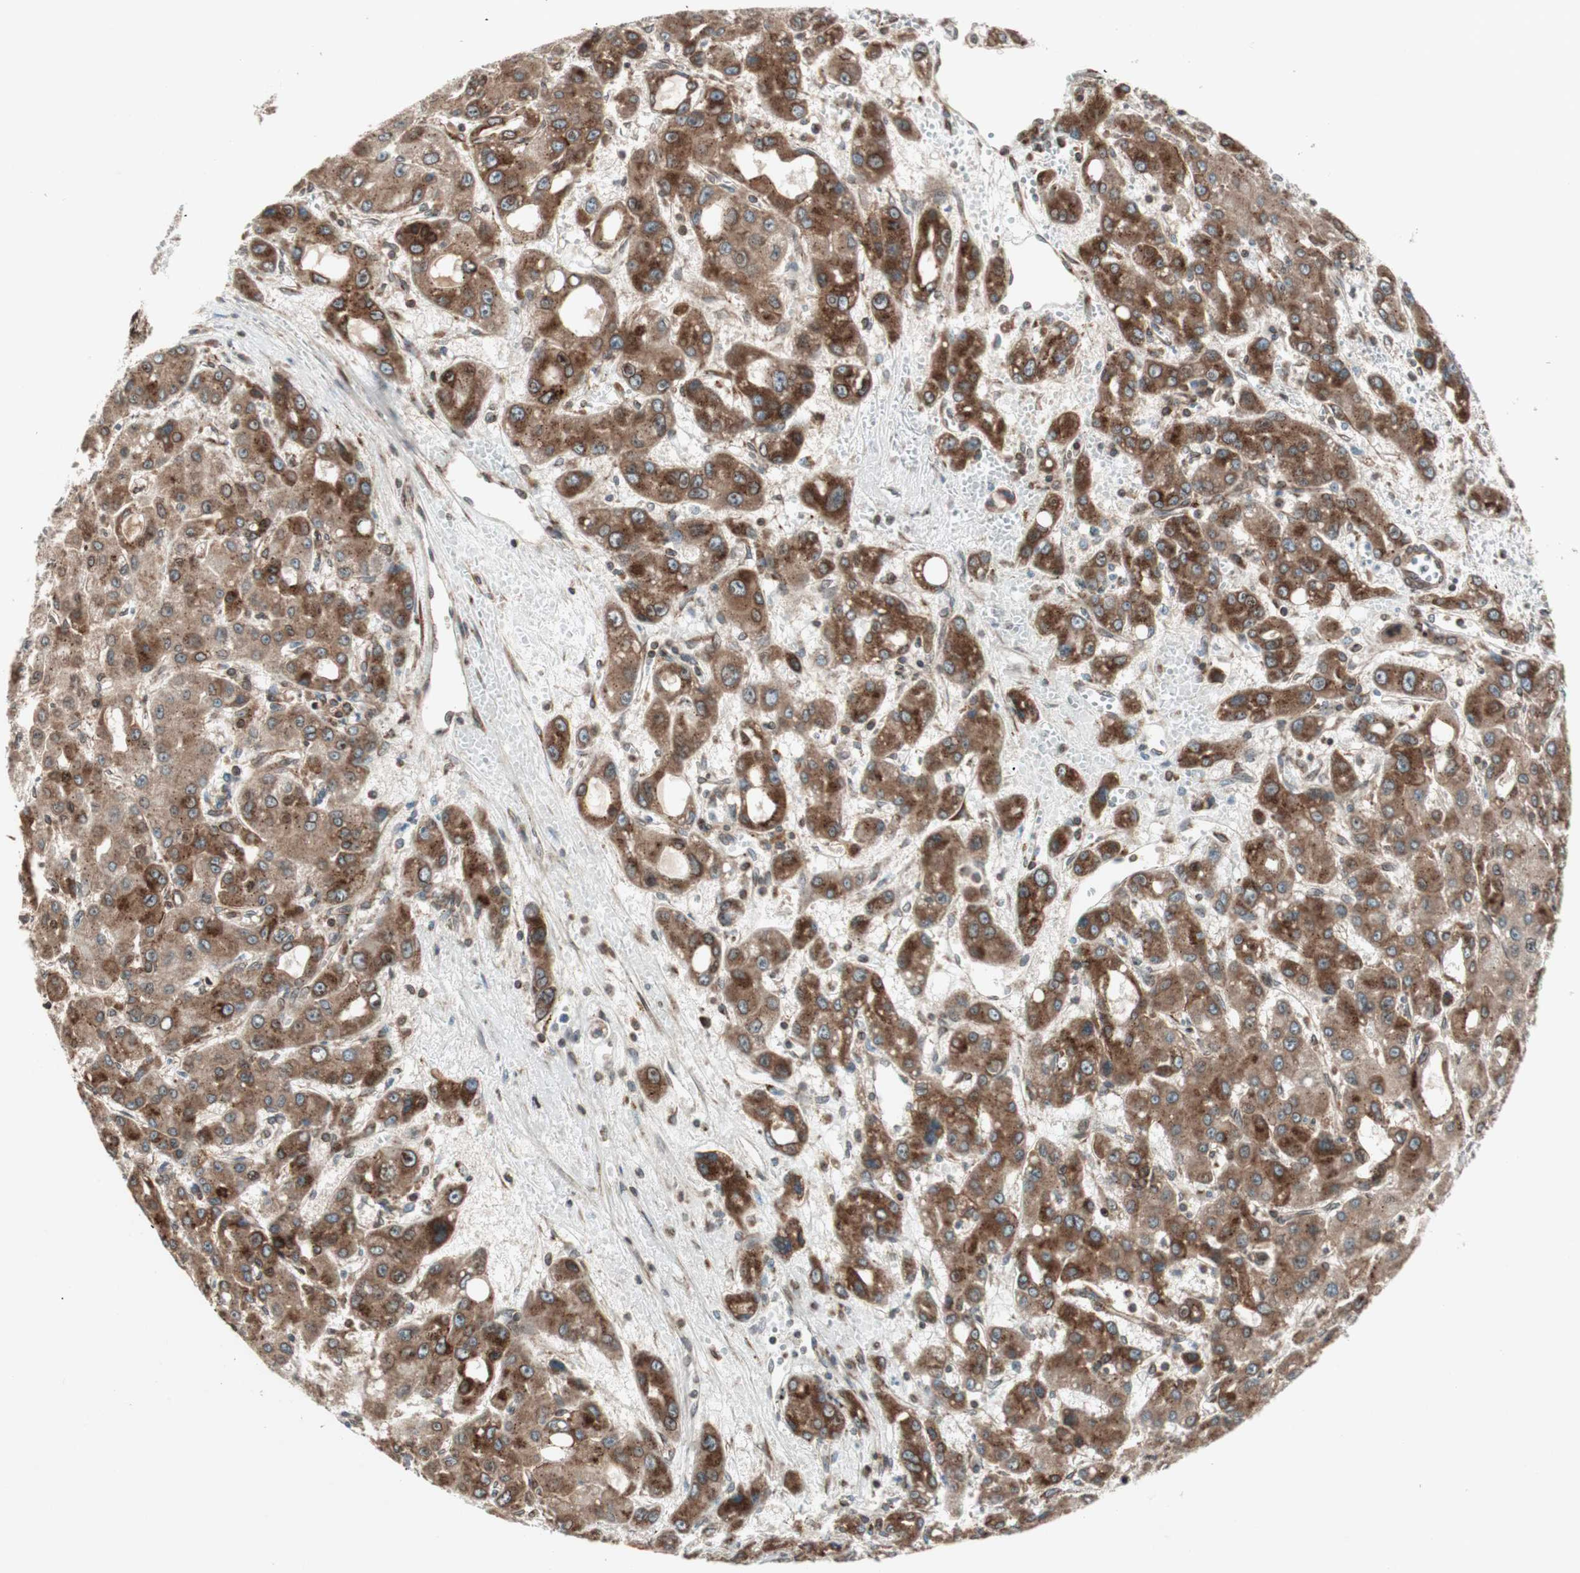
{"staining": {"intensity": "strong", "quantity": ">75%", "location": "cytoplasmic/membranous"}, "tissue": "liver cancer", "cell_type": "Tumor cells", "image_type": "cancer", "snomed": [{"axis": "morphology", "description": "Carcinoma, Hepatocellular, NOS"}, {"axis": "topography", "description": "Liver"}], "caption": "Immunohistochemical staining of human liver cancer (hepatocellular carcinoma) demonstrates high levels of strong cytoplasmic/membranous positivity in about >75% of tumor cells.", "gene": "NUP62", "patient": {"sex": "male", "age": 55}}